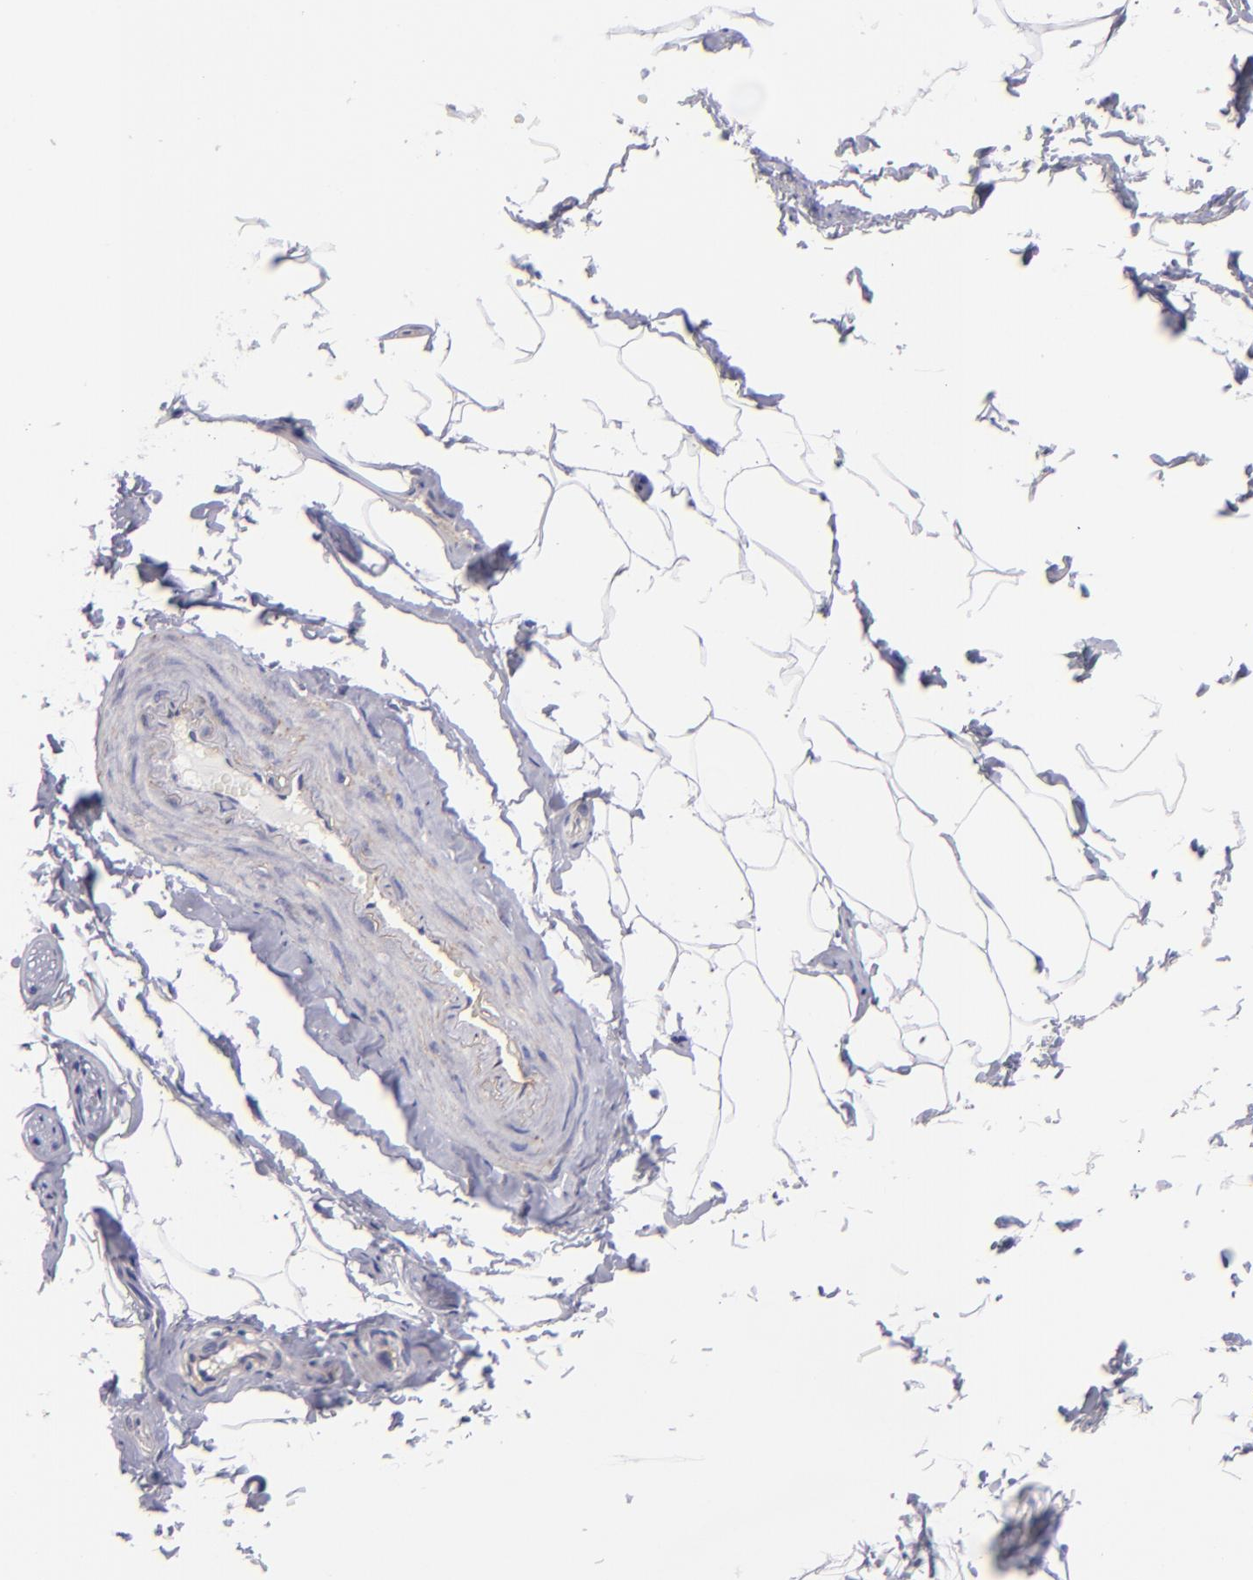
{"staining": {"intensity": "negative", "quantity": "none", "location": "none"}, "tissue": "adipose tissue", "cell_type": "Adipocytes", "image_type": "normal", "snomed": [{"axis": "morphology", "description": "Normal tissue, NOS"}, {"axis": "topography", "description": "Soft tissue"}, {"axis": "topography", "description": "Peripheral nerve tissue"}], "caption": "DAB (3,3'-diaminobenzidine) immunohistochemical staining of normal adipose tissue displays no significant positivity in adipocytes. (Stains: DAB (3,3'-diaminobenzidine) immunohistochemistry (IHC) with hematoxylin counter stain, Microscopy: brightfield microscopy at high magnification).", "gene": "ENTPD1", "patient": {"sex": "female", "age": 68}}